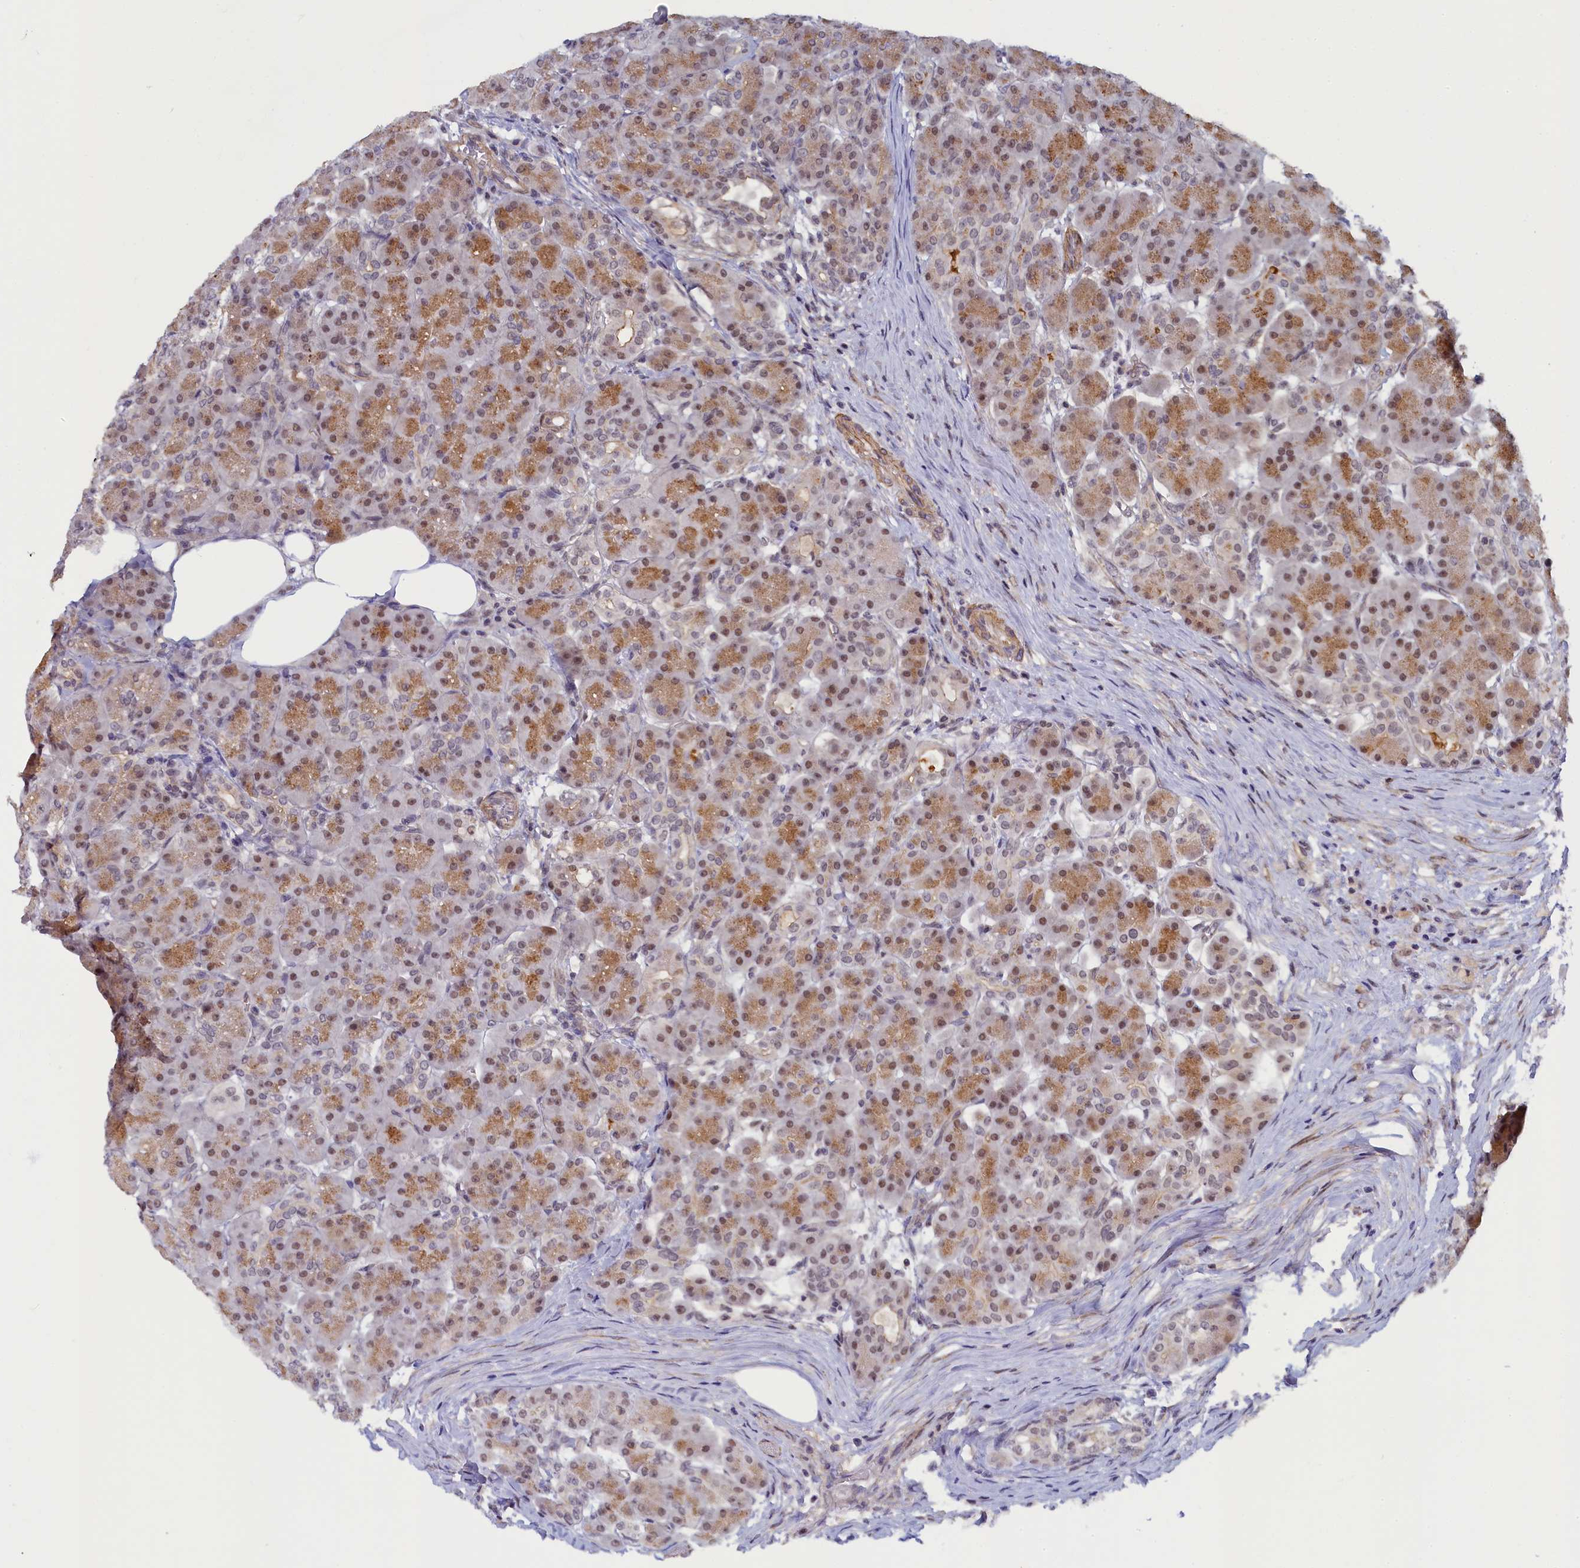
{"staining": {"intensity": "moderate", "quantity": ">75%", "location": "cytoplasmic/membranous,nuclear"}, "tissue": "pancreas", "cell_type": "Exocrine glandular cells", "image_type": "normal", "snomed": [{"axis": "morphology", "description": "Normal tissue, NOS"}, {"axis": "topography", "description": "Pancreas"}], "caption": "IHC (DAB) staining of unremarkable human pancreas exhibits moderate cytoplasmic/membranous,nuclear protein staining in about >75% of exocrine glandular cells. (DAB (3,3'-diaminobenzidine) IHC, brown staining for protein, blue staining for nuclei).", "gene": "INTS14", "patient": {"sex": "male", "age": 63}}